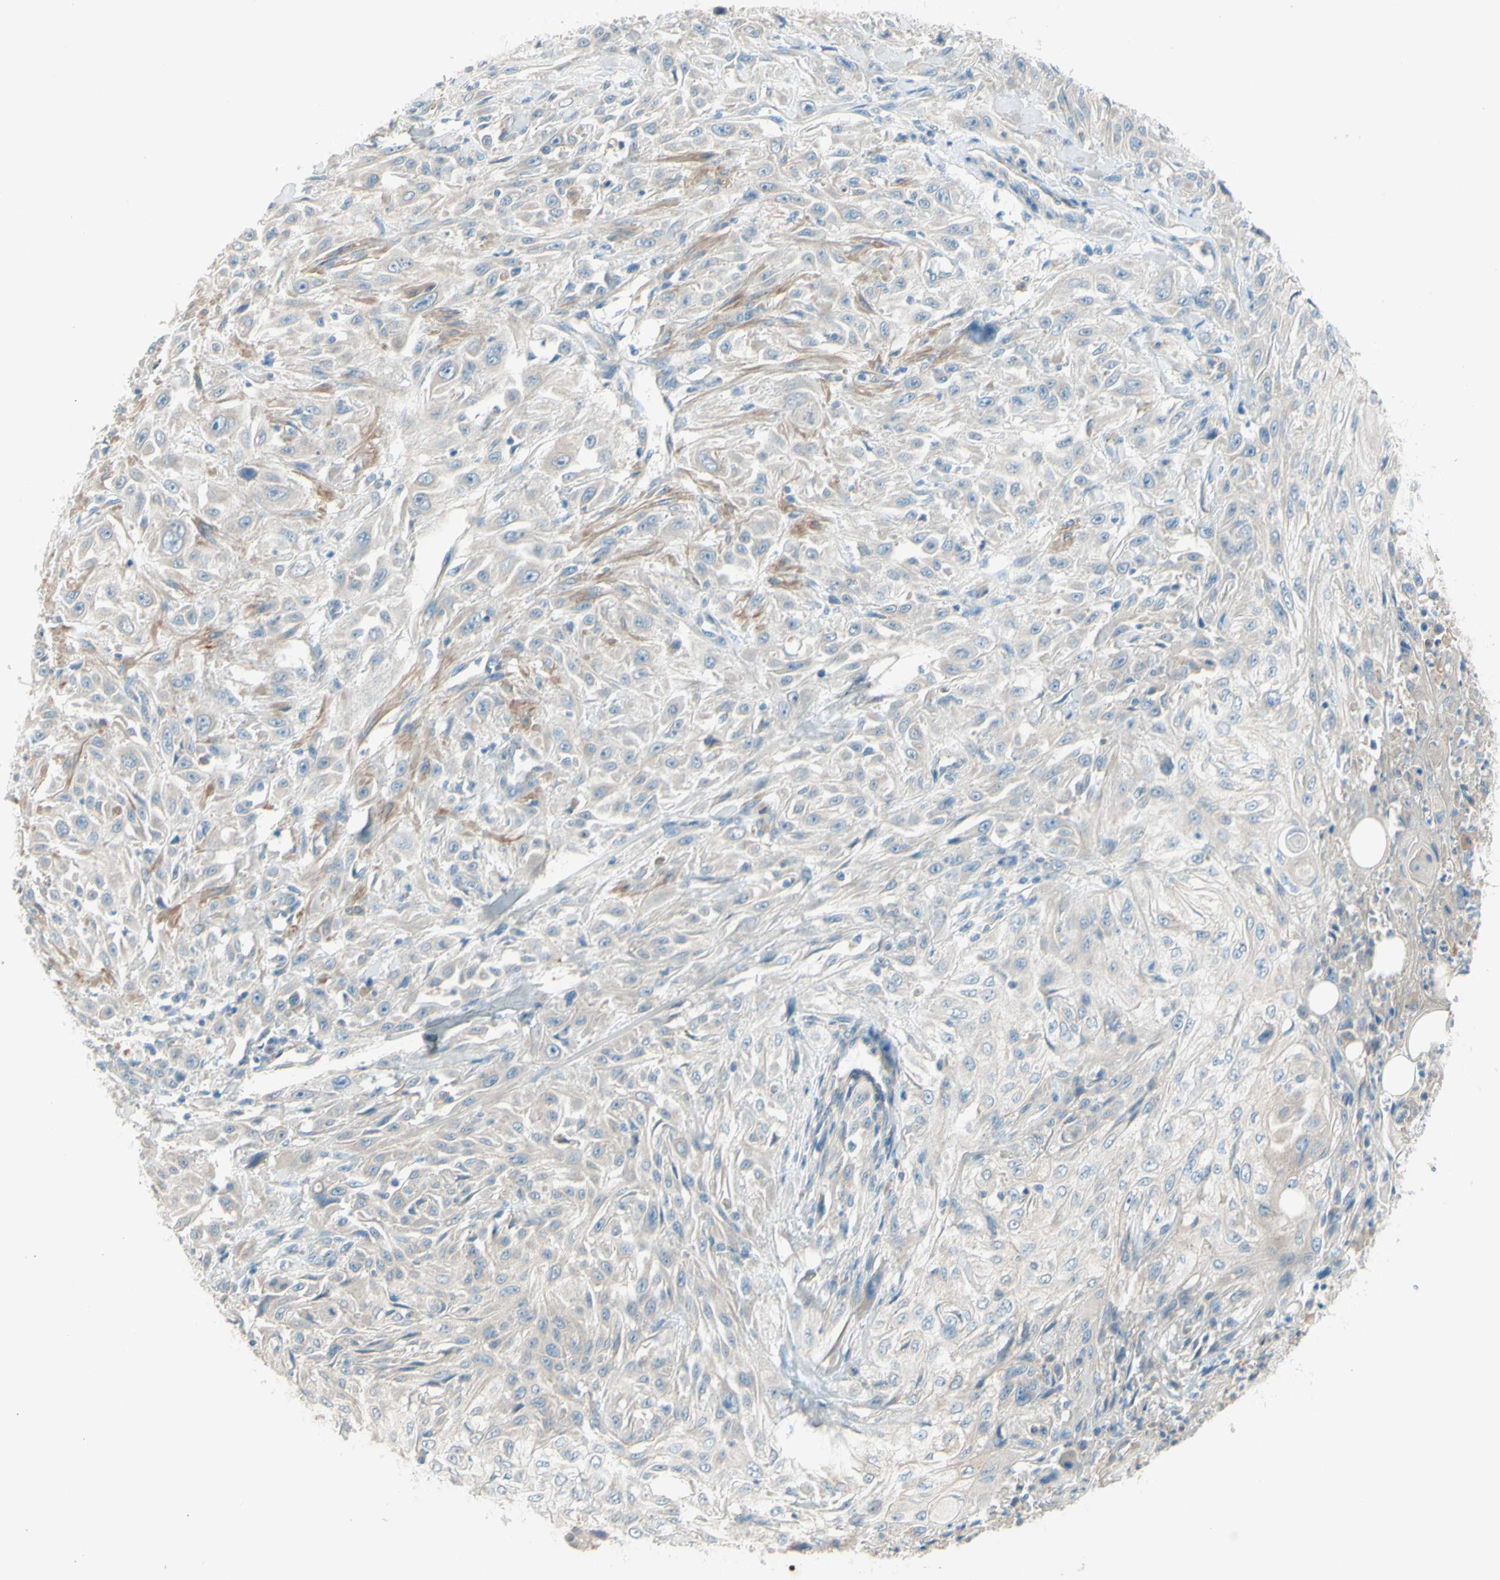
{"staining": {"intensity": "negative", "quantity": "none", "location": "none"}, "tissue": "skin cancer", "cell_type": "Tumor cells", "image_type": "cancer", "snomed": [{"axis": "morphology", "description": "Squamous cell carcinoma, NOS"}, {"axis": "topography", "description": "Skin"}], "caption": "High magnification brightfield microscopy of squamous cell carcinoma (skin) stained with DAB (3,3'-diaminobenzidine) (brown) and counterstained with hematoxylin (blue): tumor cells show no significant expression.", "gene": "IL2", "patient": {"sex": "male", "age": 75}}